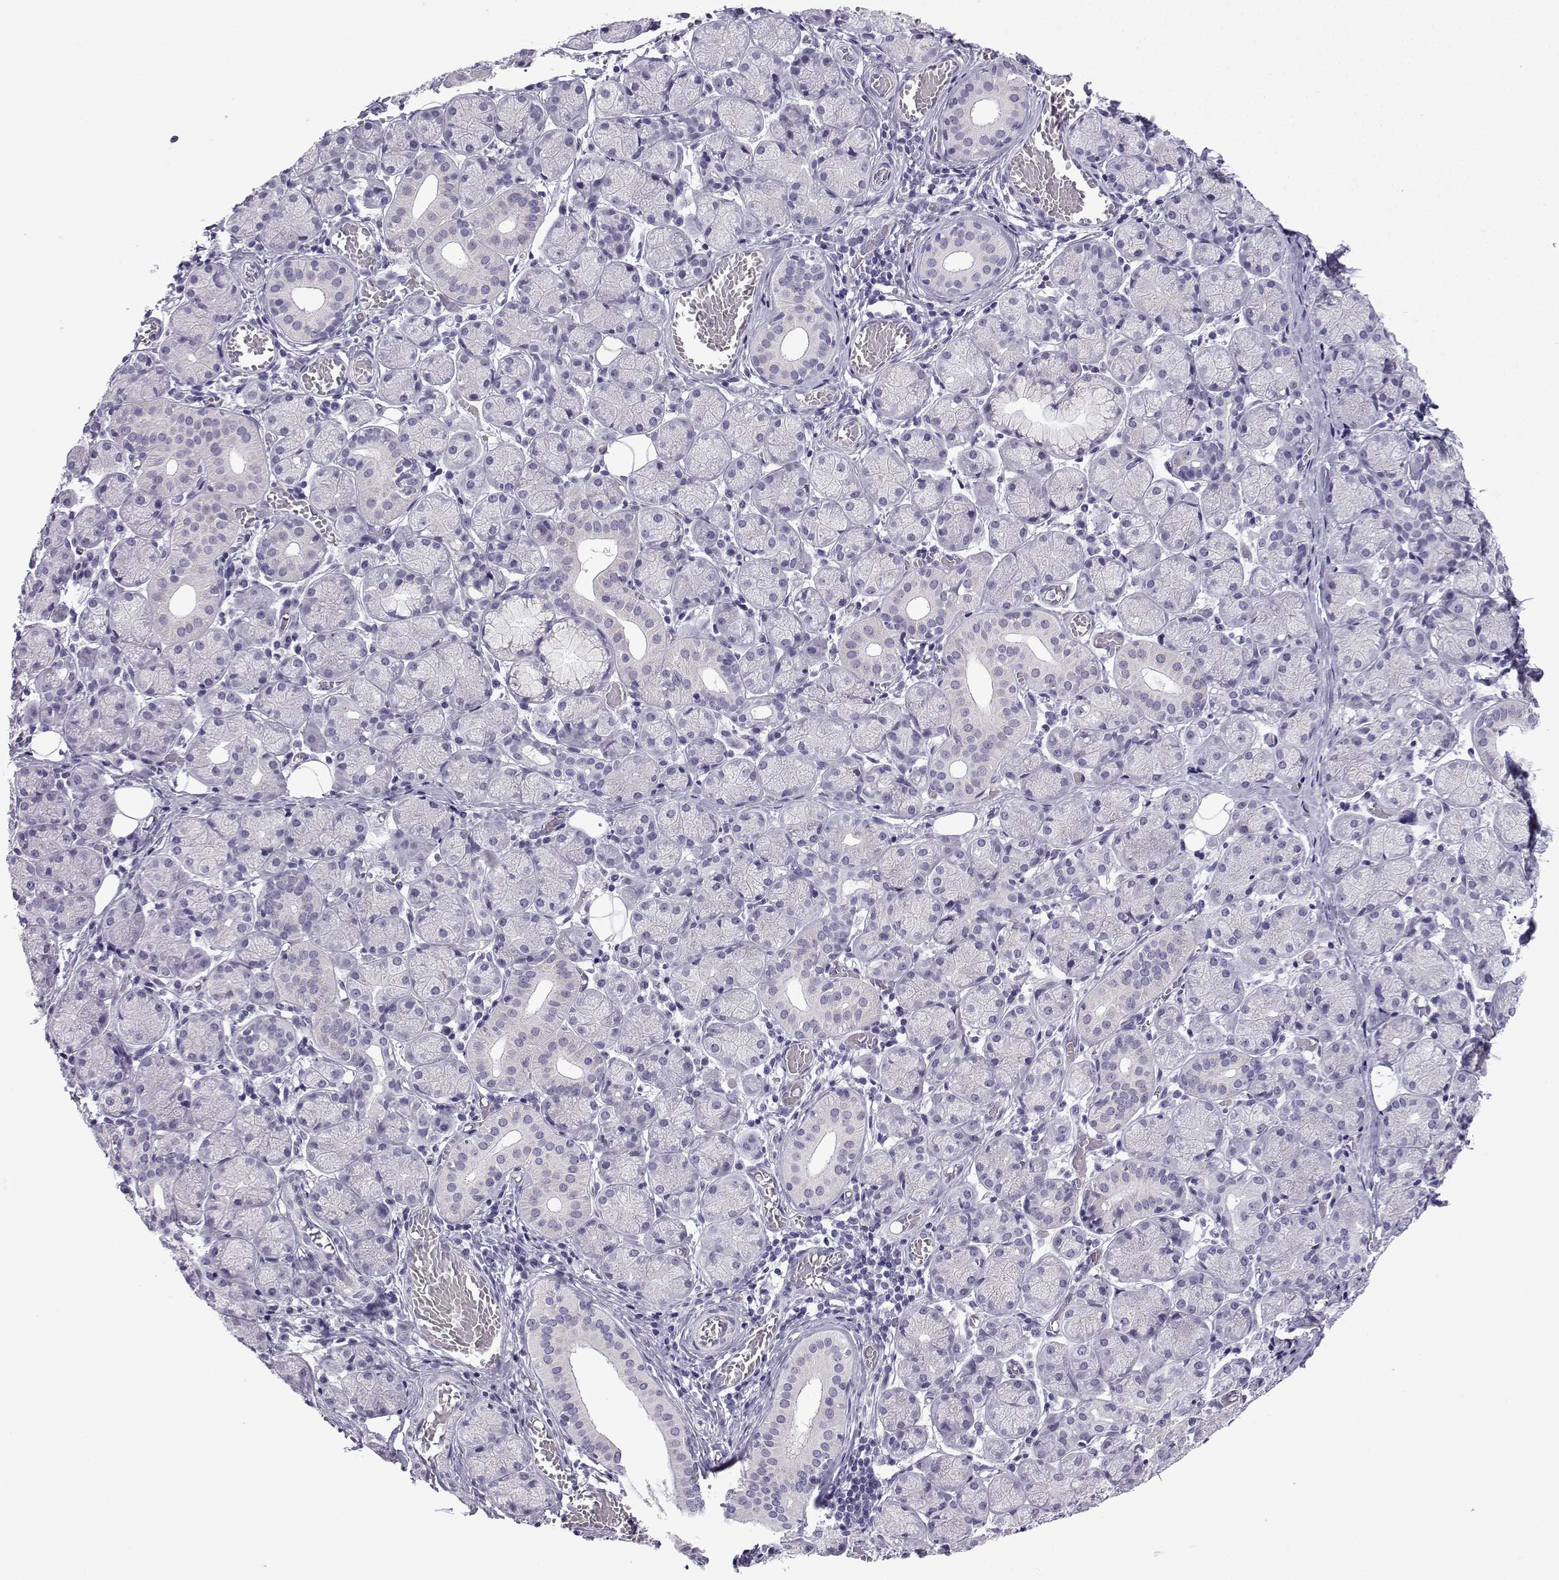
{"staining": {"intensity": "negative", "quantity": "none", "location": "none"}, "tissue": "salivary gland", "cell_type": "Glandular cells", "image_type": "normal", "snomed": [{"axis": "morphology", "description": "Normal tissue, NOS"}, {"axis": "topography", "description": "Salivary gland"}, {"axis": "topography", "description": "Peripheral nerve tissue"}], "caption": "This micrograph is of unremarkable salivary gland stained with immunohistochemistry (IHC) to label a protein in brown with the nuclei are counter-stained blue. There is no expression in glandular cells. (IHC, brightfield microscopy, high magnification).", "gene": "ACRBP", "patient": {"sex": "female", "age": 24}}